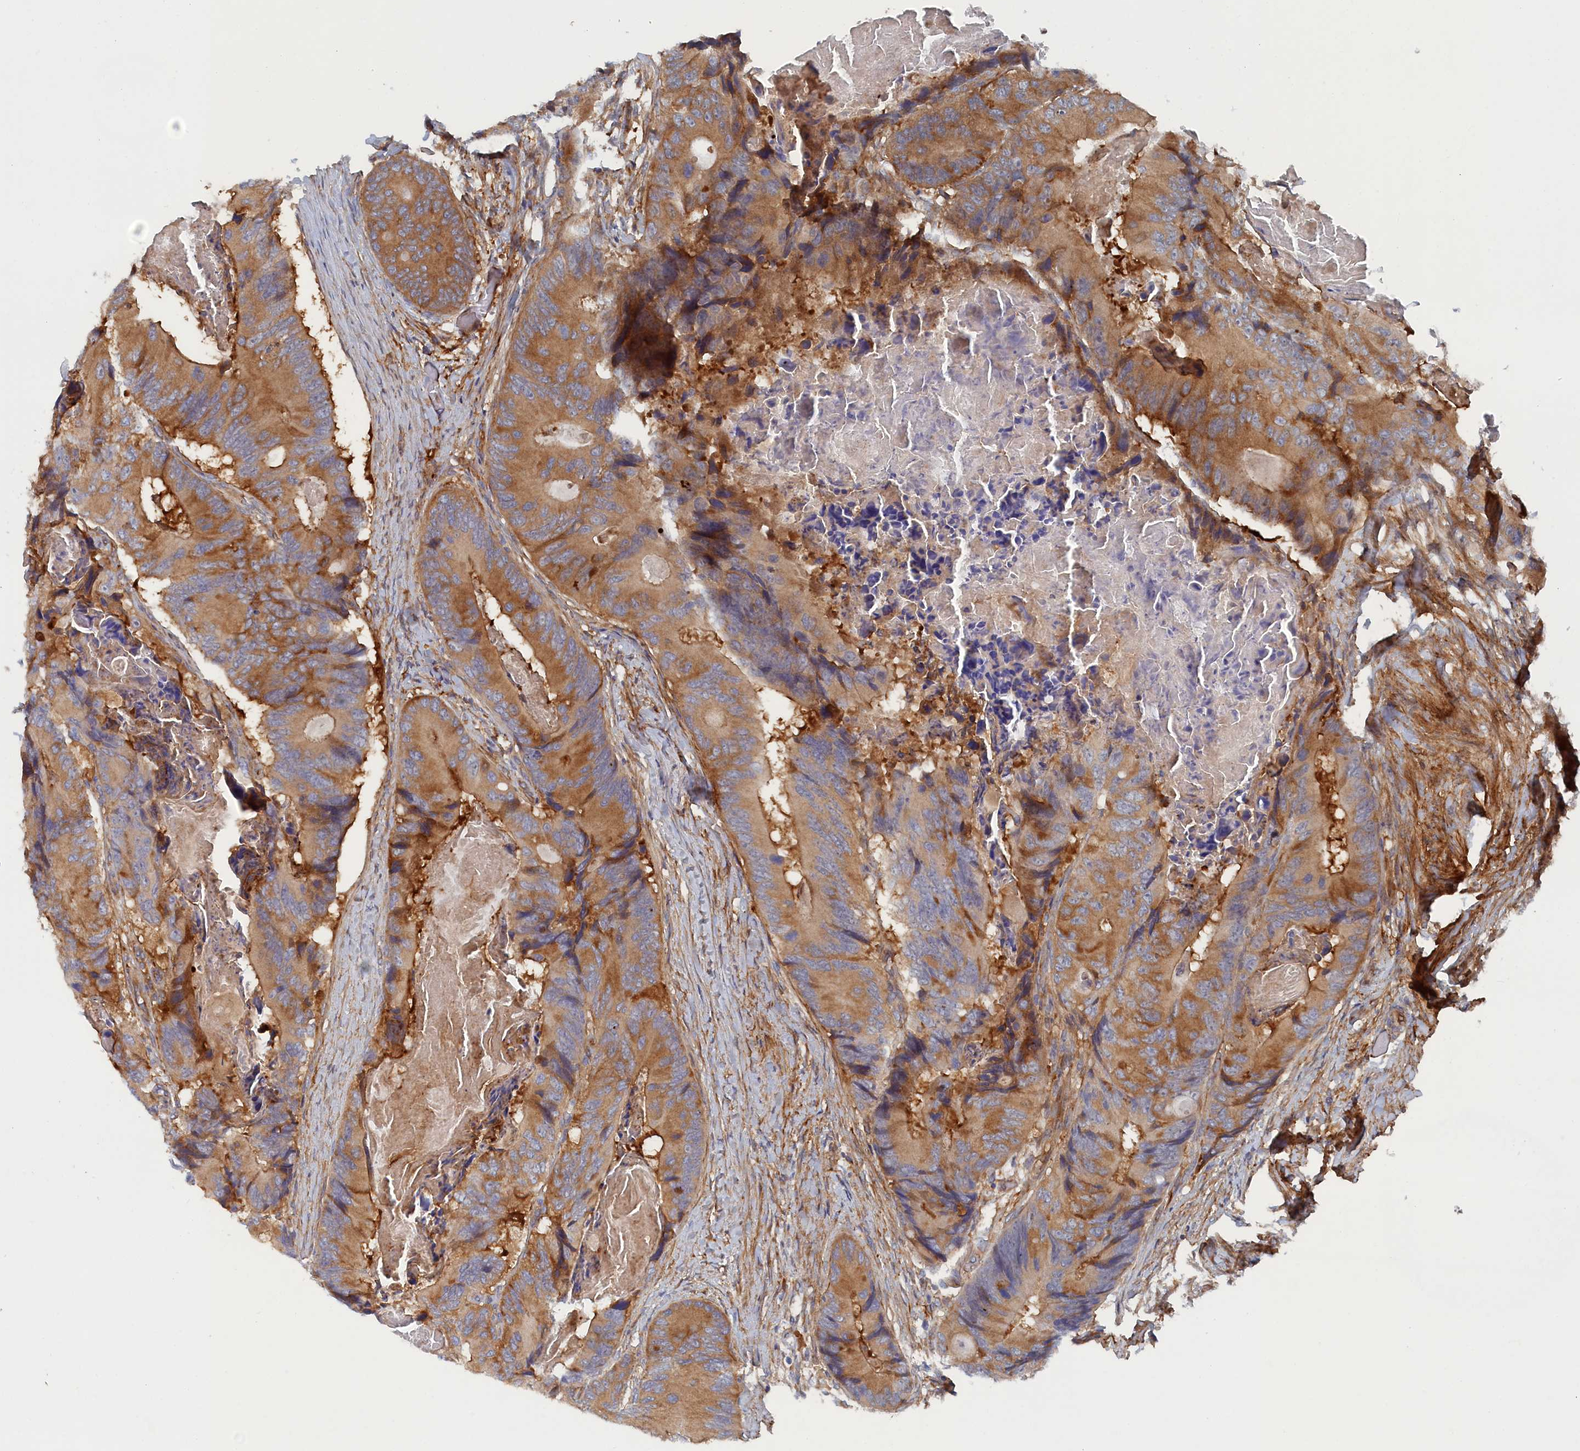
{"staining": {"intensity": "moderate", "quantity": ">75%", "location": "cytoplasmic/membranous"}, "tissue": "colorectal cancer", "cell_type": "Tumor cells", "image_type": "cancer", "snomed": [{"axis": "morphology", "description": "Adenocarcinoma, NOS"}, {"axis": "topography", "description": "Colon"}], "caption": "Colorectal cancer tissue displays moderate cytoplasmic/membranous positivity in about >75% of tumor cells", "gene": "TMEM196", "patient": {"sex": "male", "age": 84}}